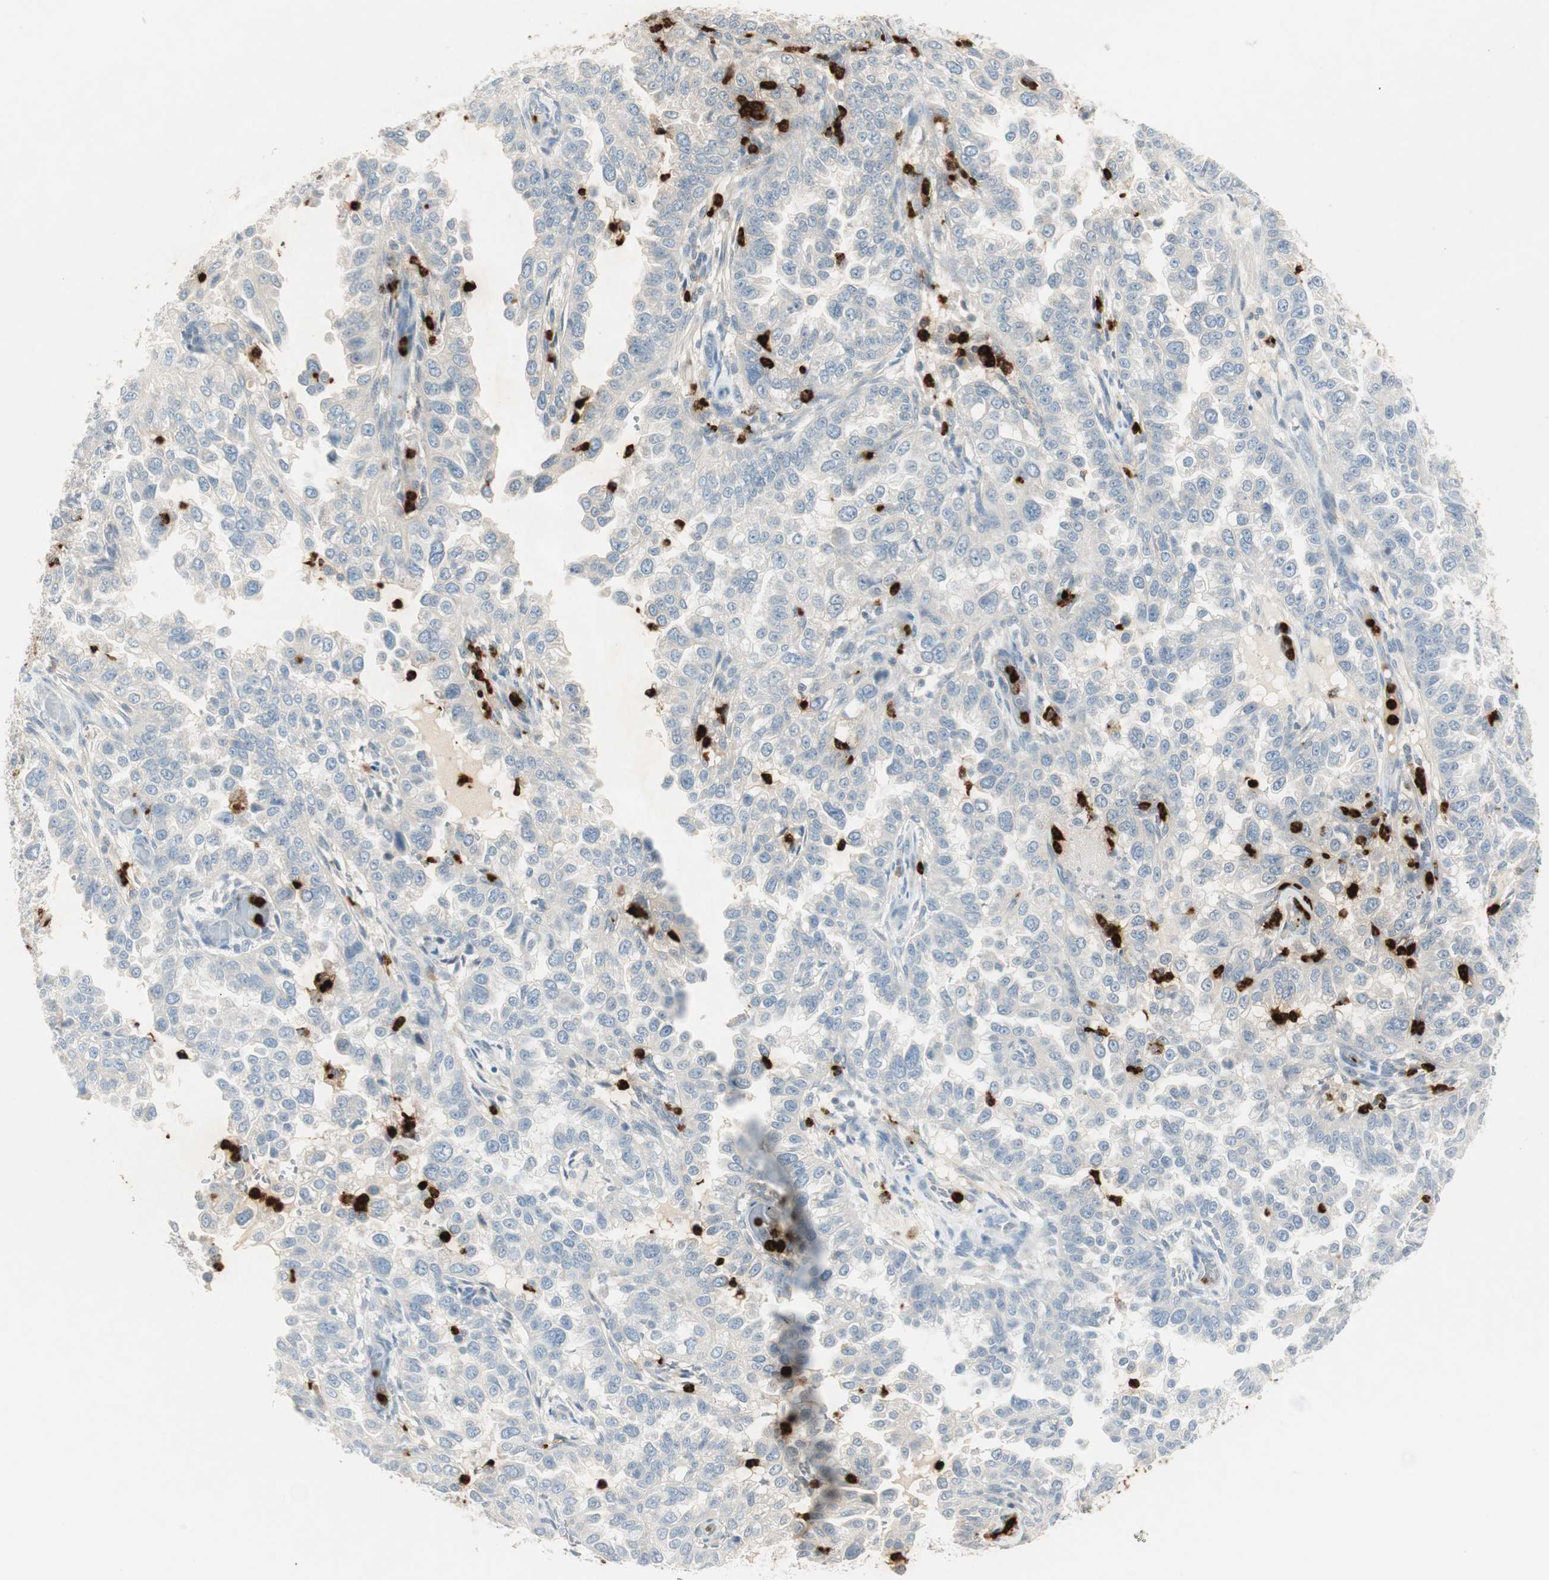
{"staining": {"intensity": "negative", "quantity": "none", "location": "none"}, "tissue": "endometrial cancer", "cell_type": "Tumor cells", "image_type": "cancer", "snomed": [{"axis": "morphology", "description": "Adenocarcinoma, NOS"}, {"axis": "topography", "description": "Endometrium"}], "caption": "Tumor cells show no significant positivity in endometrial cancer. Nuclei are stained in blue.", "gene": "PRTN3", "patient": {"sex": "female", "age": 85}}